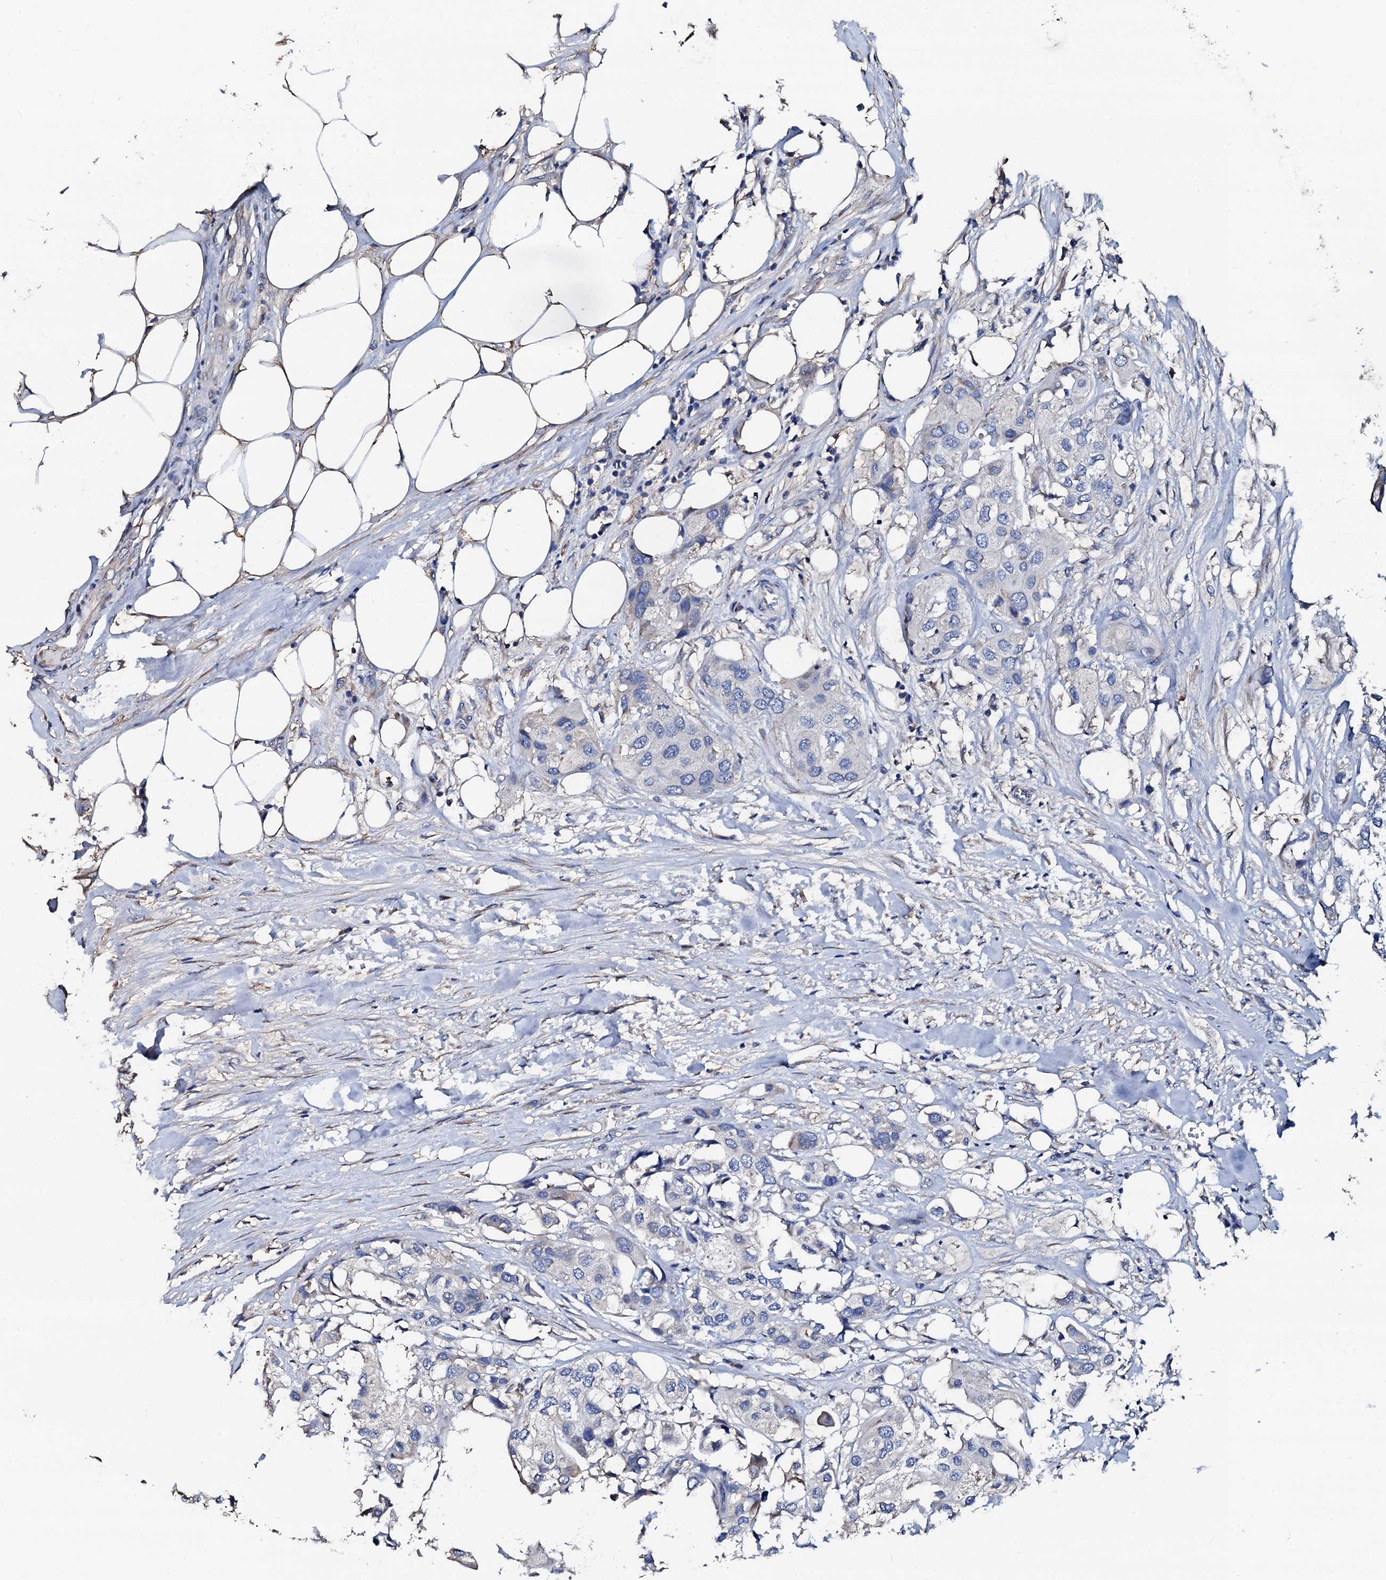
{"staining": {"intensity": "negative", "quantity": "none", "location": "none"}, "tissue": "urothelial cancer", "cell_type": "Tumor cells", "image_type": "cancer", "snomed": [{"axis": "morphology", "description": "Urothelial carcinoma, High grade"}, {"axis": "topography", "description": "Urinary bladder"}], "caption": "An image of urothelial cancer stained for a protein reveals no brown staining in tumor cells.", "gene": "AKAP3", "patient": {"sex": "male", "age": 64}}